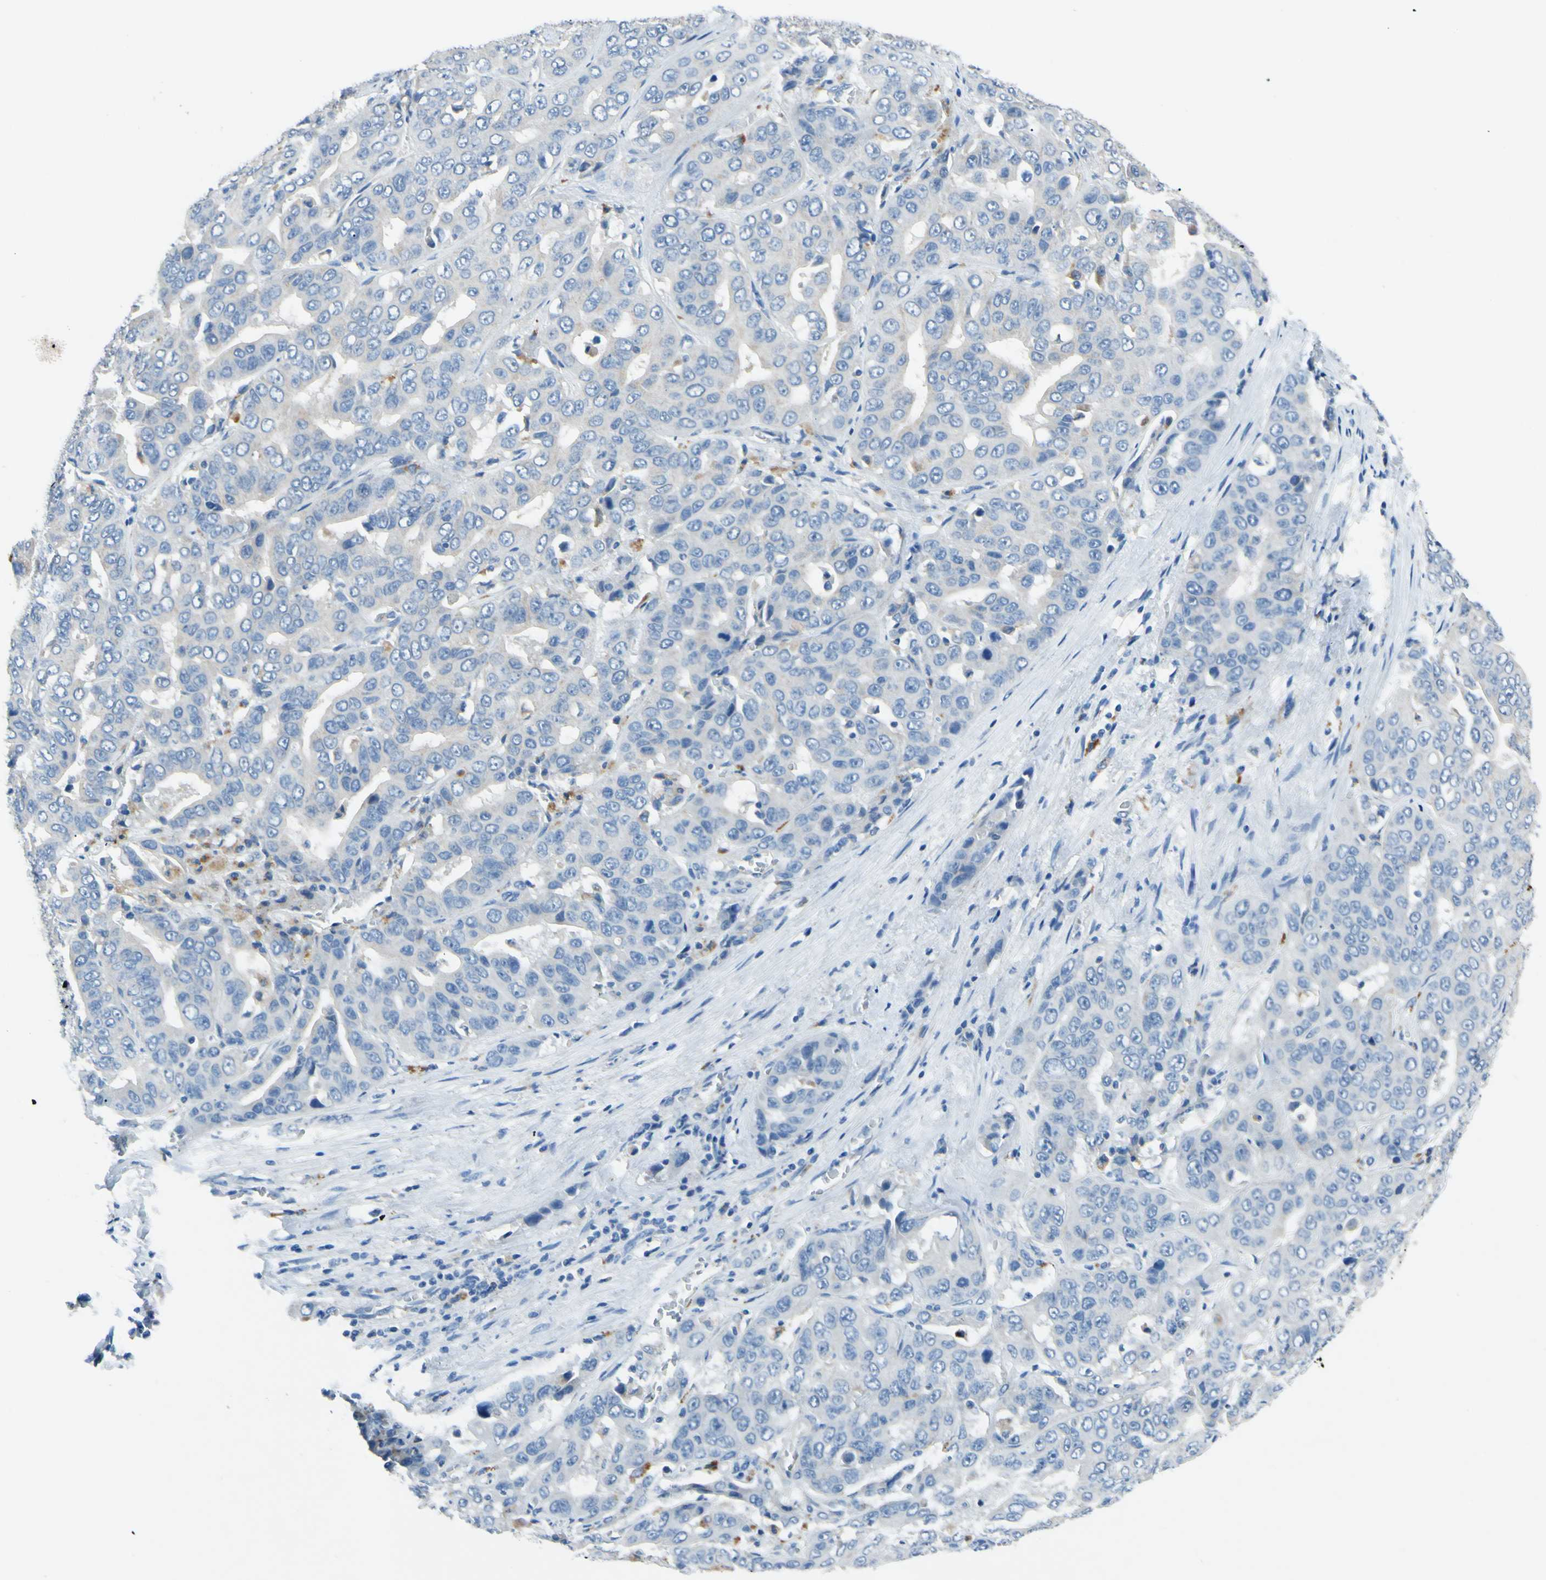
{"staining": {"intensity": "negative", "quantity": "none", "location": "none"}, "tissue": "liver cancer", "cell_type": "Tumor cells", "image_type": "cancer", "snomed": [{"axis": "morphology", "description": "Cholangiocarcinoma"}, {"axis": "topography", "description": "Liver"}], "caption": "Protein analysis of cholangiocarcinoma (liver) shows no significant positivity in tumor cells. The staining is performed using DAB (3,3'-diaminobenzidine) brown chromogen with nuclei counter-stained in using hematoxylin.", "gene": "CDH10", "patient": {"sex": "female", "age": 52}}